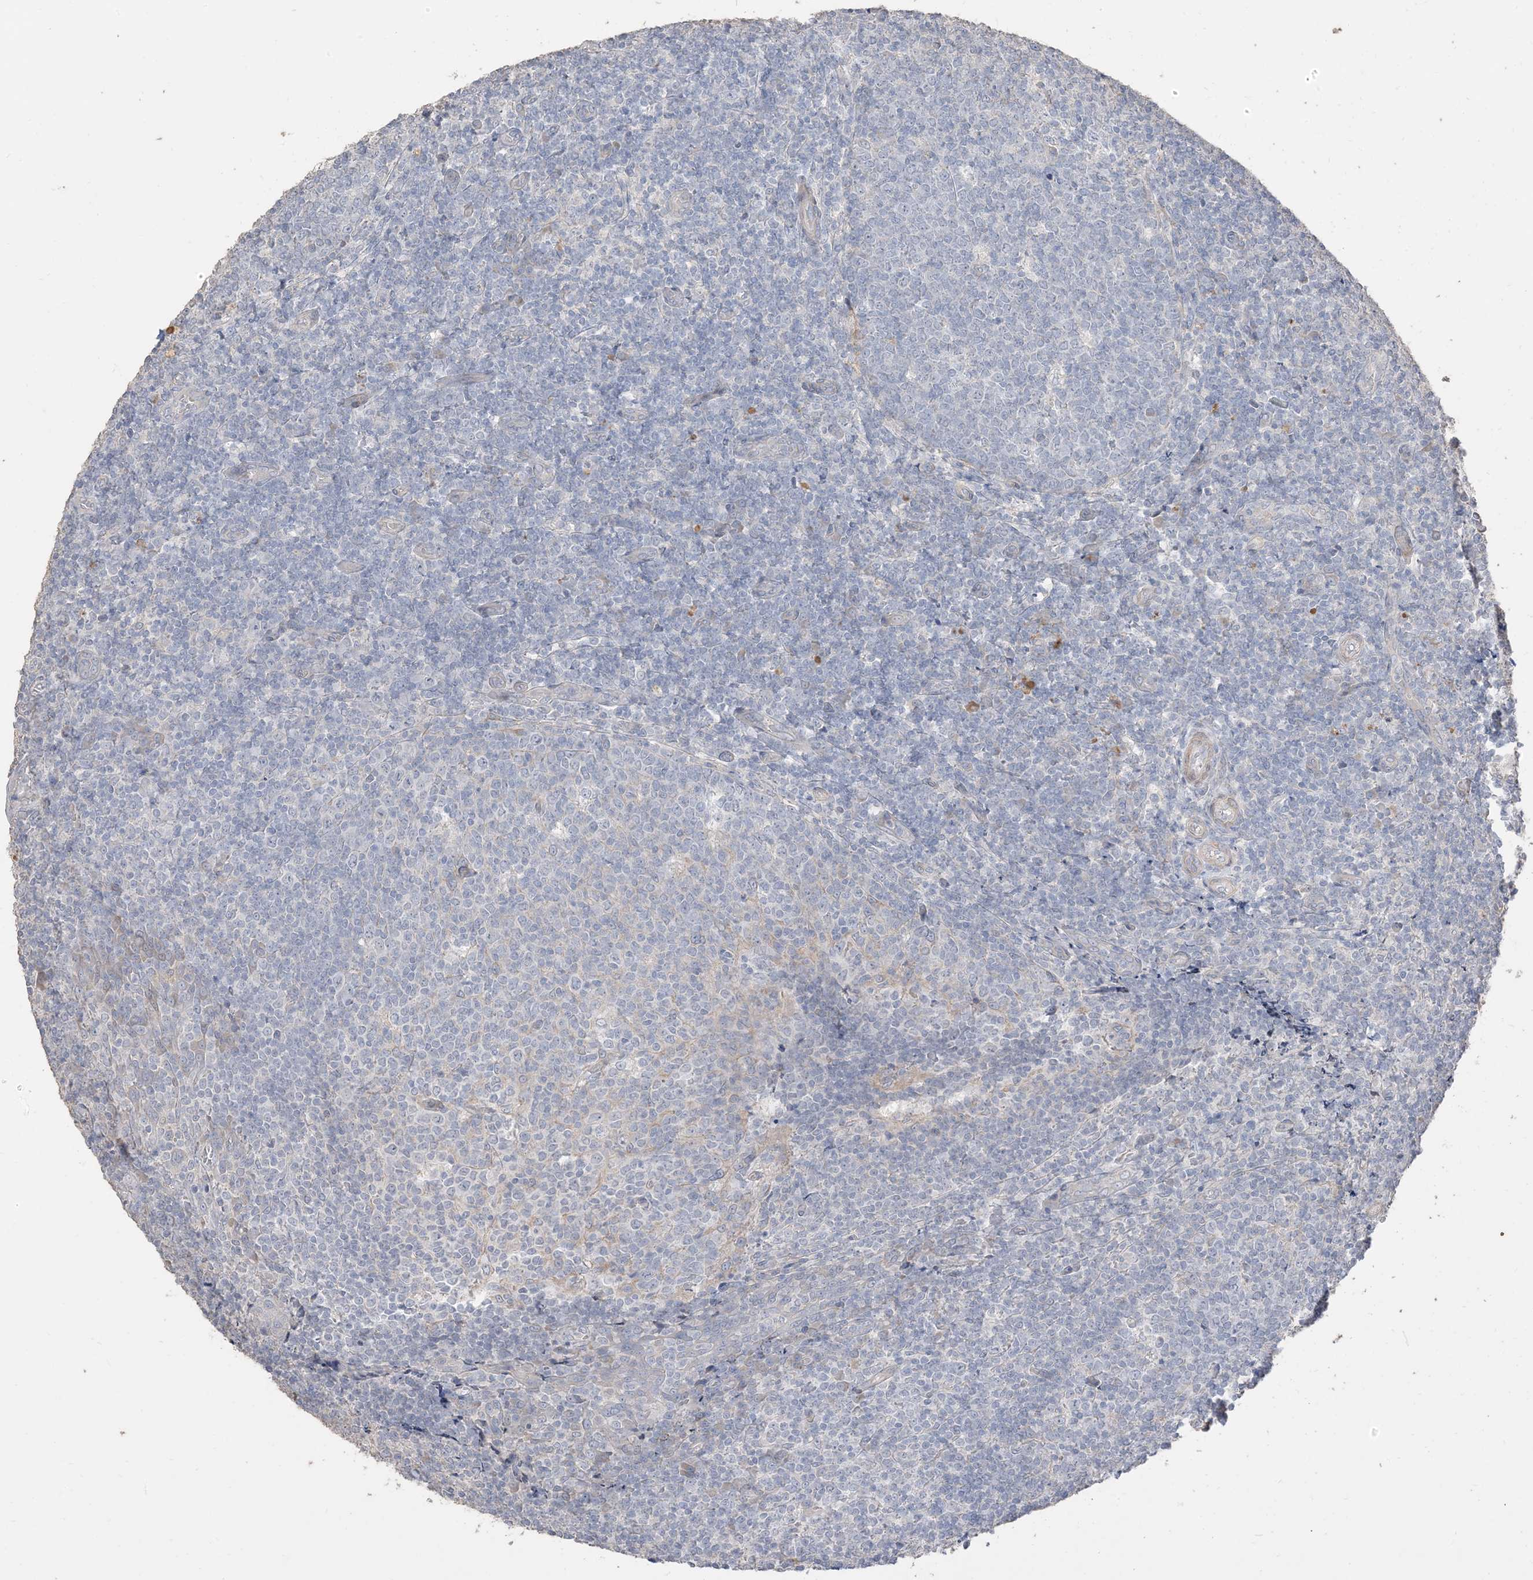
{"staining": {"intensity": "negative", "quantity": "none", "location": "none"}, "tissue": "tonsil", "cell_type": "Germinal center cells", "image_type": "normal", "snomed": [{"axis": "morphology", "description": "Normal tissue, NOS"}, {"axis": "topography", "description": "Tonsil"}], "caption": "Immunohistochemical staining of normal human tonsil demonstrates no significant expression in germinal center cells. The staining is performed using DAB (3,3'-diaminobenzidine) brown chromogen with nuclei counter-stained in using hematoxylin.", "gene": "RNF175", "patient": {"sex": "female", "age": 19}}